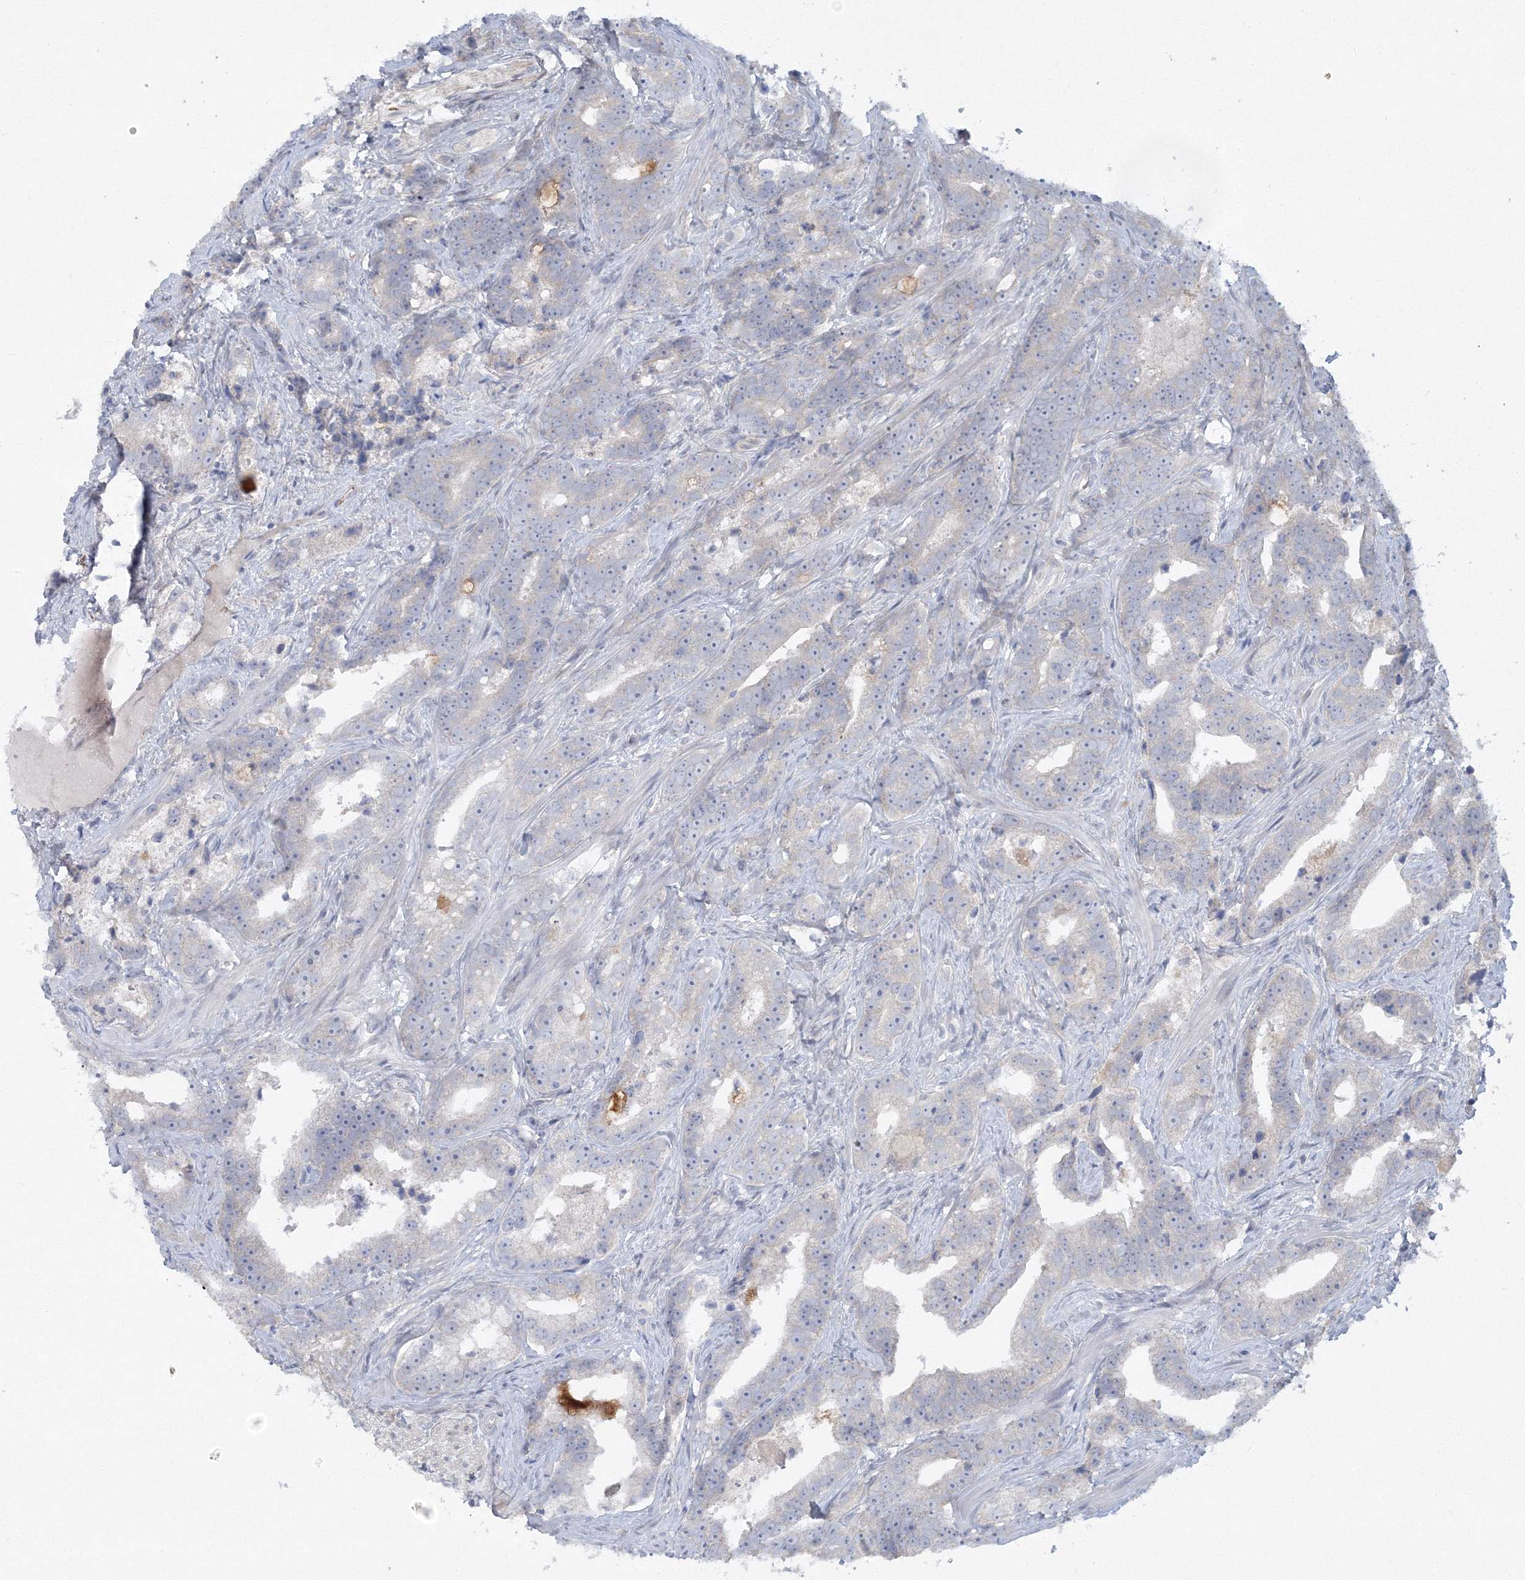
{"staining": {"intensity": "negative", "quantity": "none", "location": "none"}, "tissue": "prostate cancer", "cell_type": "Tumor cells", "image_type": "cancer", "snomed": [{"axis": "morphology", "description": "Adenocarcinoma, High grade"}, {"axis": "topography", "description": "Prostate"}], "caption": "Image shows no significant protein expression in tumor cells of prostate adenocarcinoma (high-grade). (Immunohistochemistry (ihc), brightfield microscopy, high magnification).", "gene": "WDR49", "patient": {"sex": "male", "age": 62}}